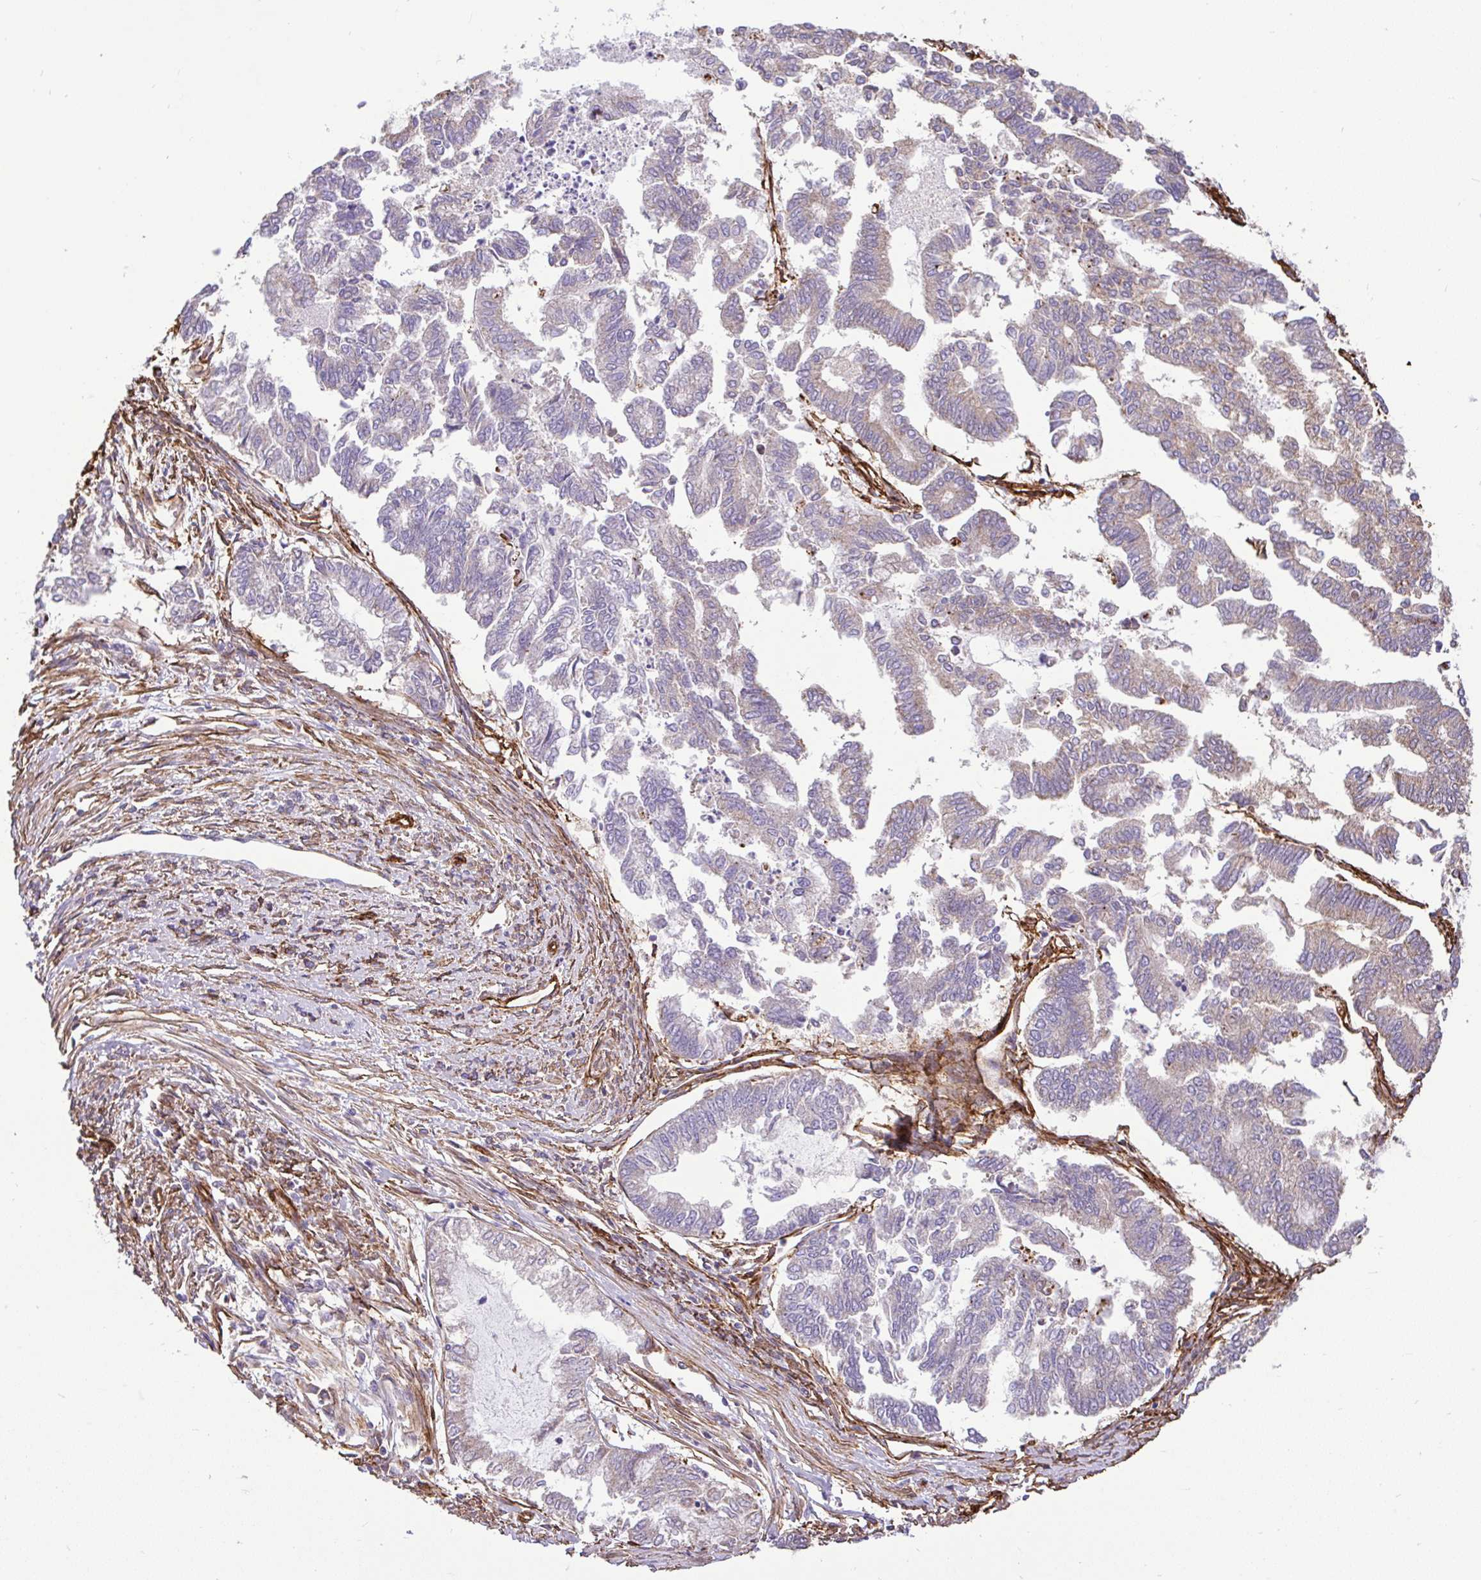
{"staining": {"intensity": "weak", "quantity": "25%-75%", "location": "cytoplasmic/membranous"}, "tissue": "endometrial cancer", "cell_type": "Tumor cells", "image_type": "cancer", "snomed": [{"axis": "morphology", "description": "Adenocarcinoma, NOS"}, {"axis": "topography", "description": "Endometrium"}], "caption": "A histopathology image of endometrial cancer (adenocarcinoma) stained for a protein displays weak cytoplasmic/membranous brown staining in tumor cells. The staining was performed using DAB, with brown indicating positive protein expression. Nuclei are stained blue with hematoxylin.", "gene": "PTPRK", "patient": {"sex": "female", "age": 79}}